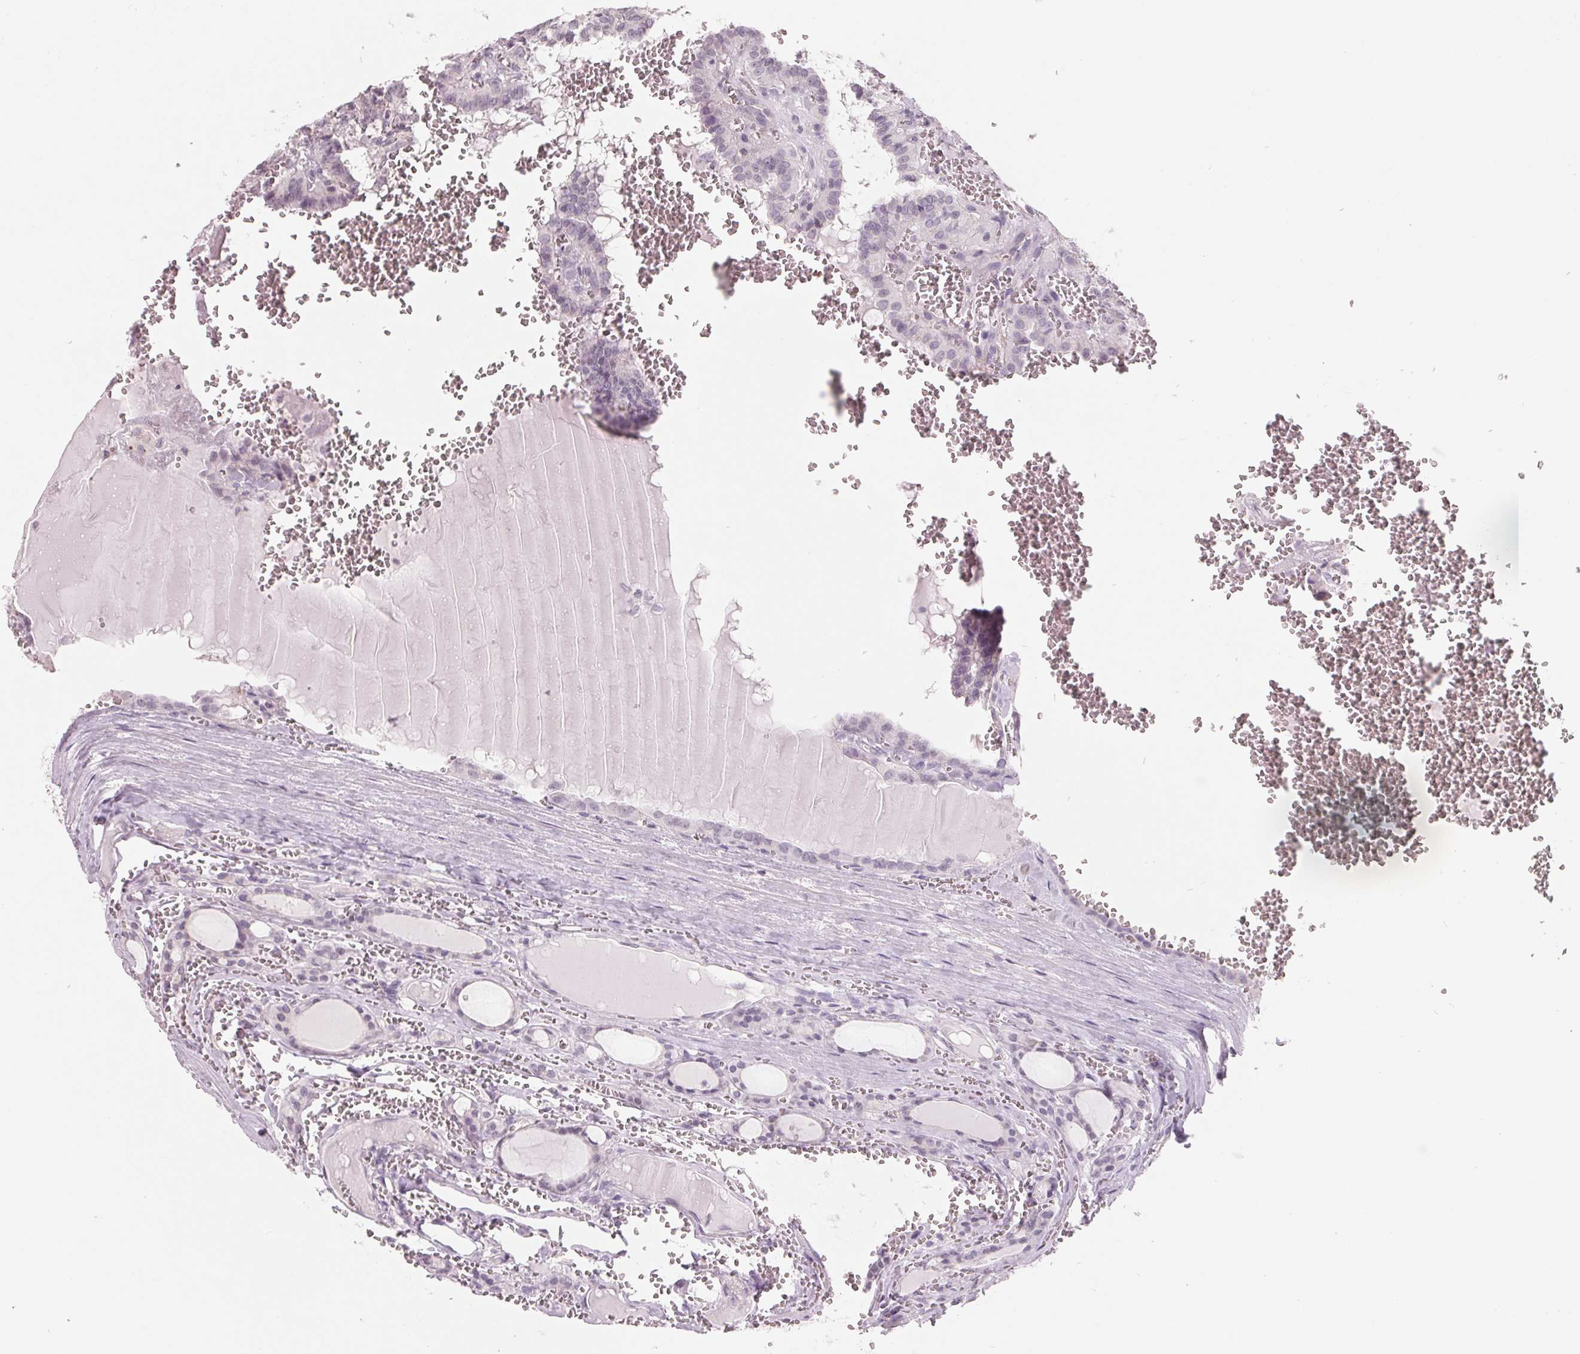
{"staining": {"intensity": "negative", "quantity": "none", "location": "none"}, "tissue": "thyroid cancer", "cell_type": "Tumor cells", "image_type": "cancer", "snomed": [{"axis": "morphology", "description": "Papillary adenocarcinoma, NOS"}, {"axis": "topography", "description": "Thyroid gland"}], "caption": "An immunohistochemistry histopathology image of thyroid papillary adenocarcinoma is shown. There is no staining in tumor cells of thyroid papillary adenocarcinoma. Brightfield microscopy of IHC stained with DAB (brown) and hematoxylin (blue), captured at high magnification.", "gene": "FTCD", "patient": {"sex": "female", "age": 21}}